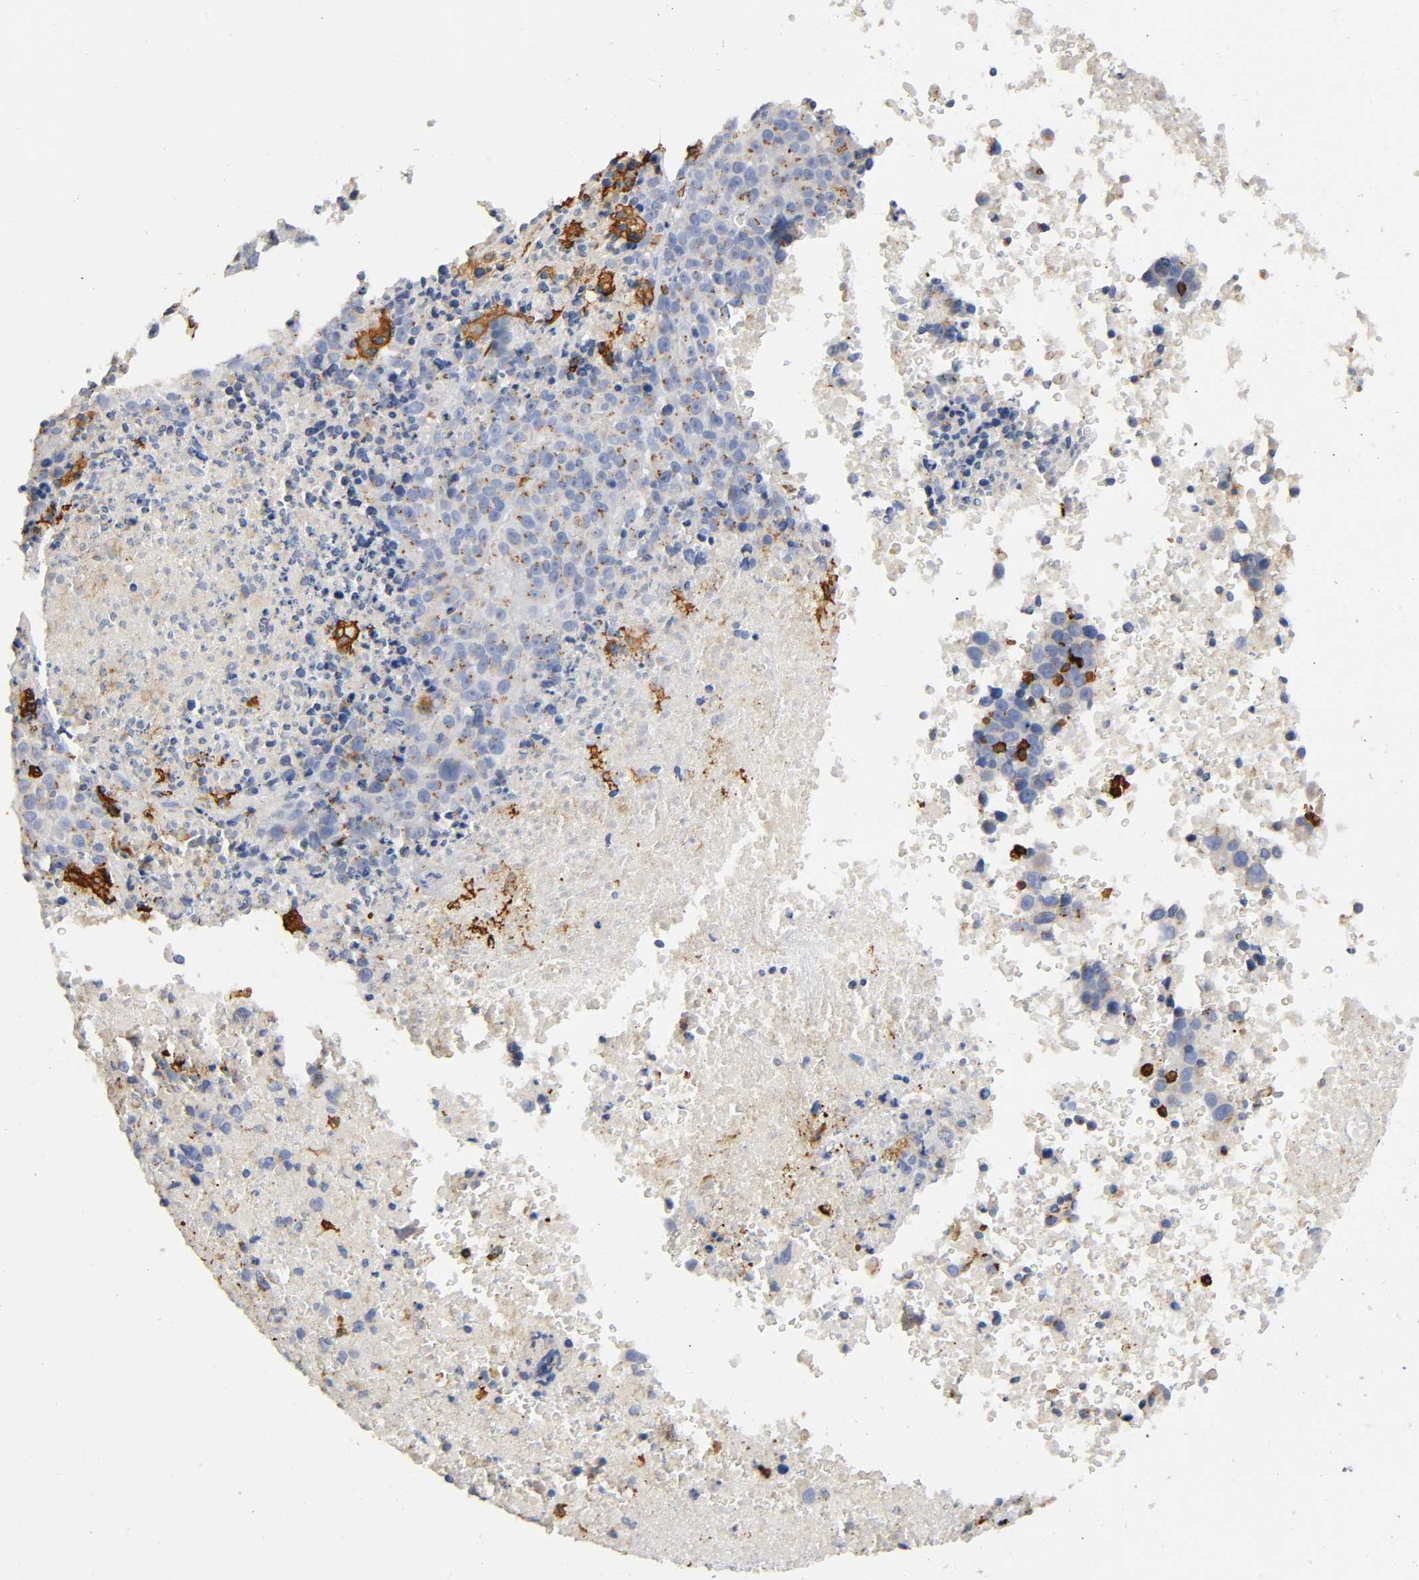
{"staining": {"intensity": "moderate", "quantity": "25%-75%", "location": "cytoplasmic/membranous"}, "tissue": "melanoma", "cell_type": "Tumor cells", "image_type": "cancer", "snomed": [{"axis": "morphology", "description": "Malignant melanoma, Metastatic site"}, {"axis": "topography", "description": "Cerebral cortex"}], "caption": "Moderate cytoplasmic/membranous positivity is appreciated in about 25%-75% of tumor cells in melanoma.", "gene": "CAPN10", "patient": {"sex": "female", "age": 52}}